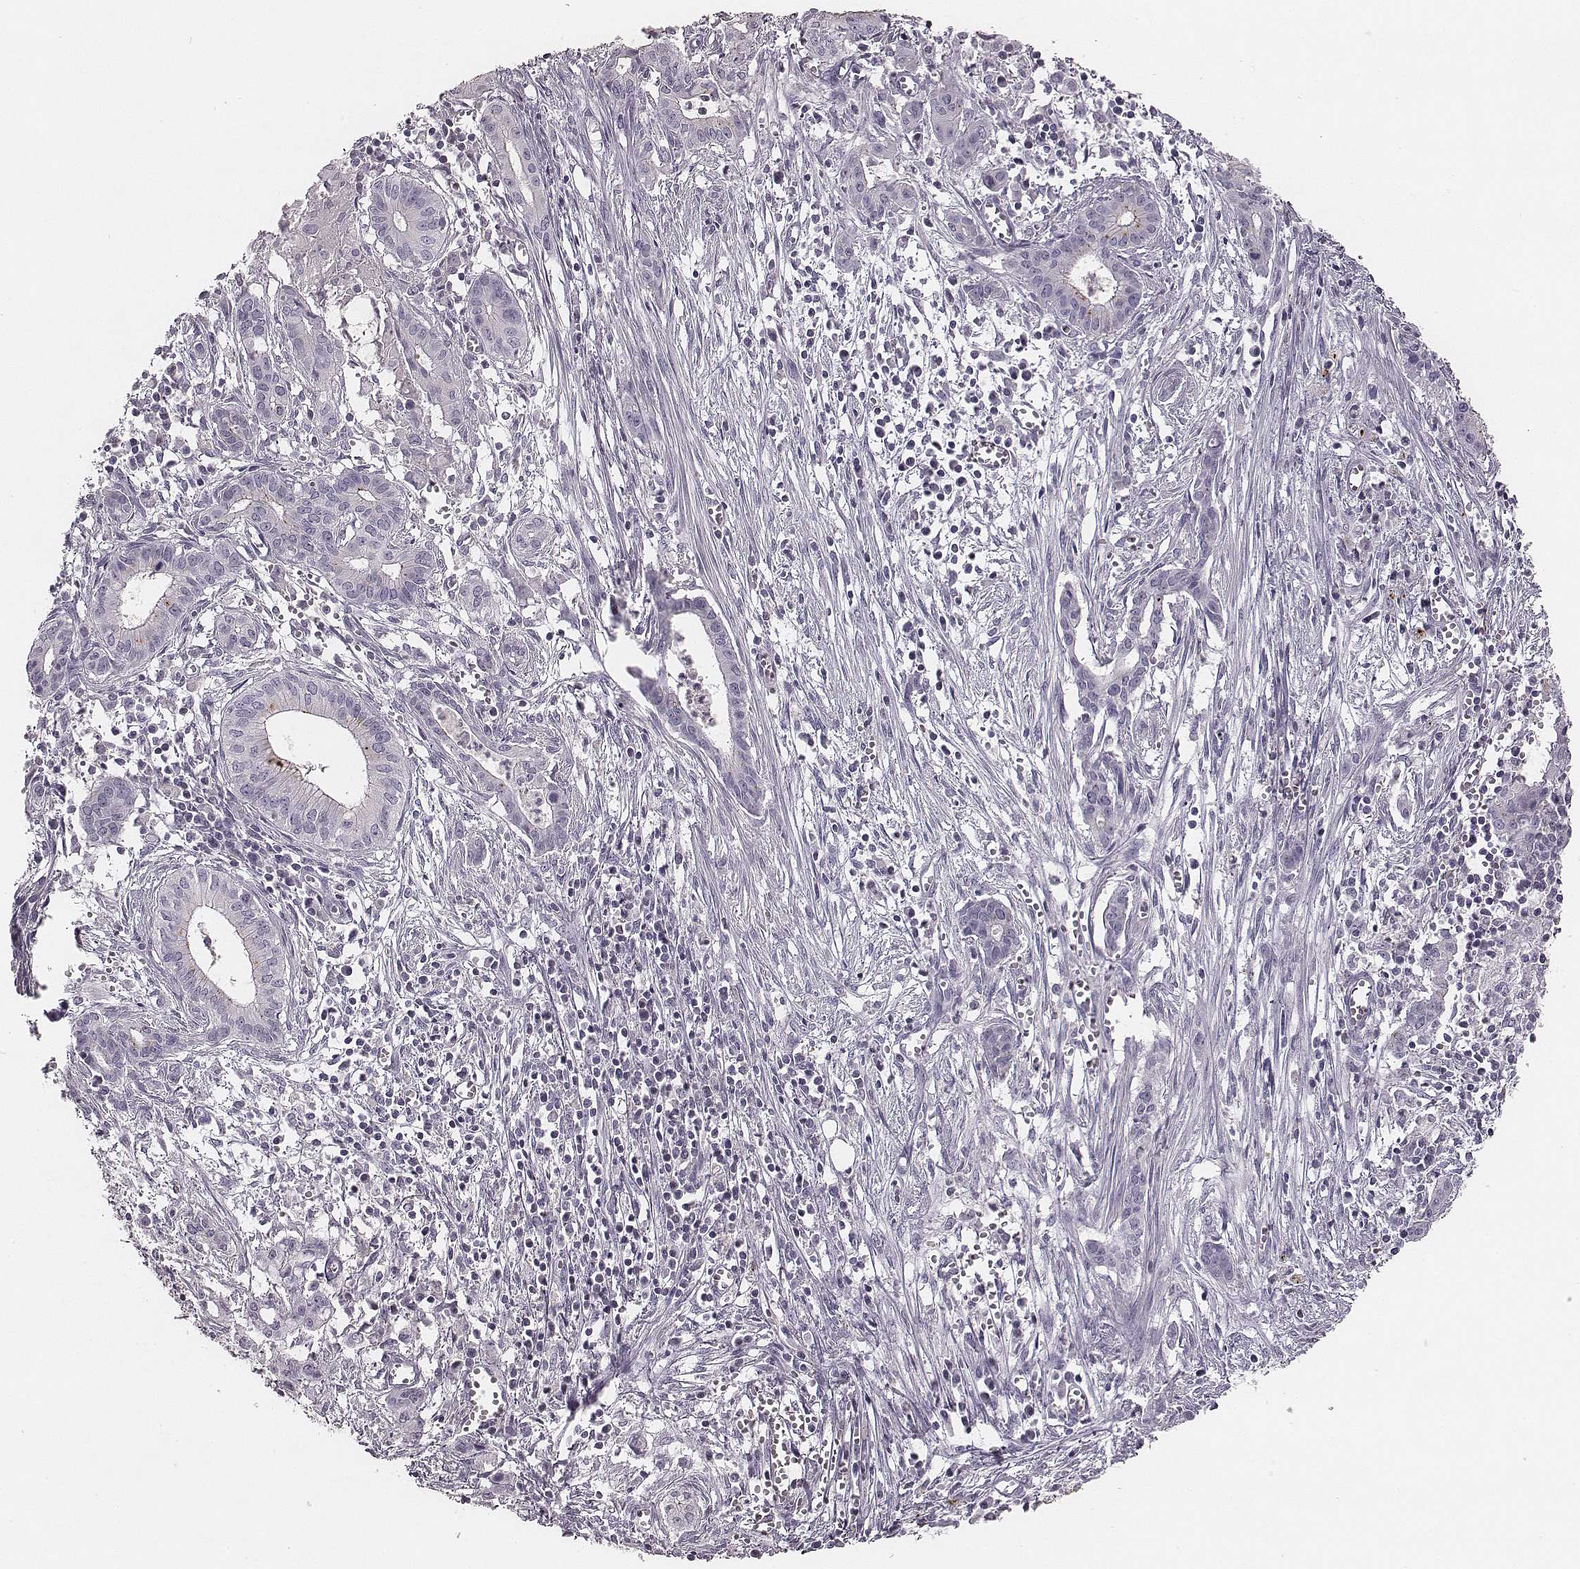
{"staining": {"intensity": "negative", "quantity": "none", "location": "none"}, "tissue": "pancreatic cancer", "cell_type": "Tumor cells", "image_type": "cancer", "snomed": [{"axis": "morphology", "description": "Adenocarcinoma, NOS"}, {"axis": "topography", "description": "Pancreas"}], "caption": "IHC histopathology image of neoplastic tissue: human pancreatic adenocarcinoma stained with DAB reveals no significant protein staining in tumor cells. The staining is performed using DAB brown chromogen with nuclei counter-stained in using hematoxylin.", "gene": "ZNF365", "patient": {"sex": "male", "age": 48}}